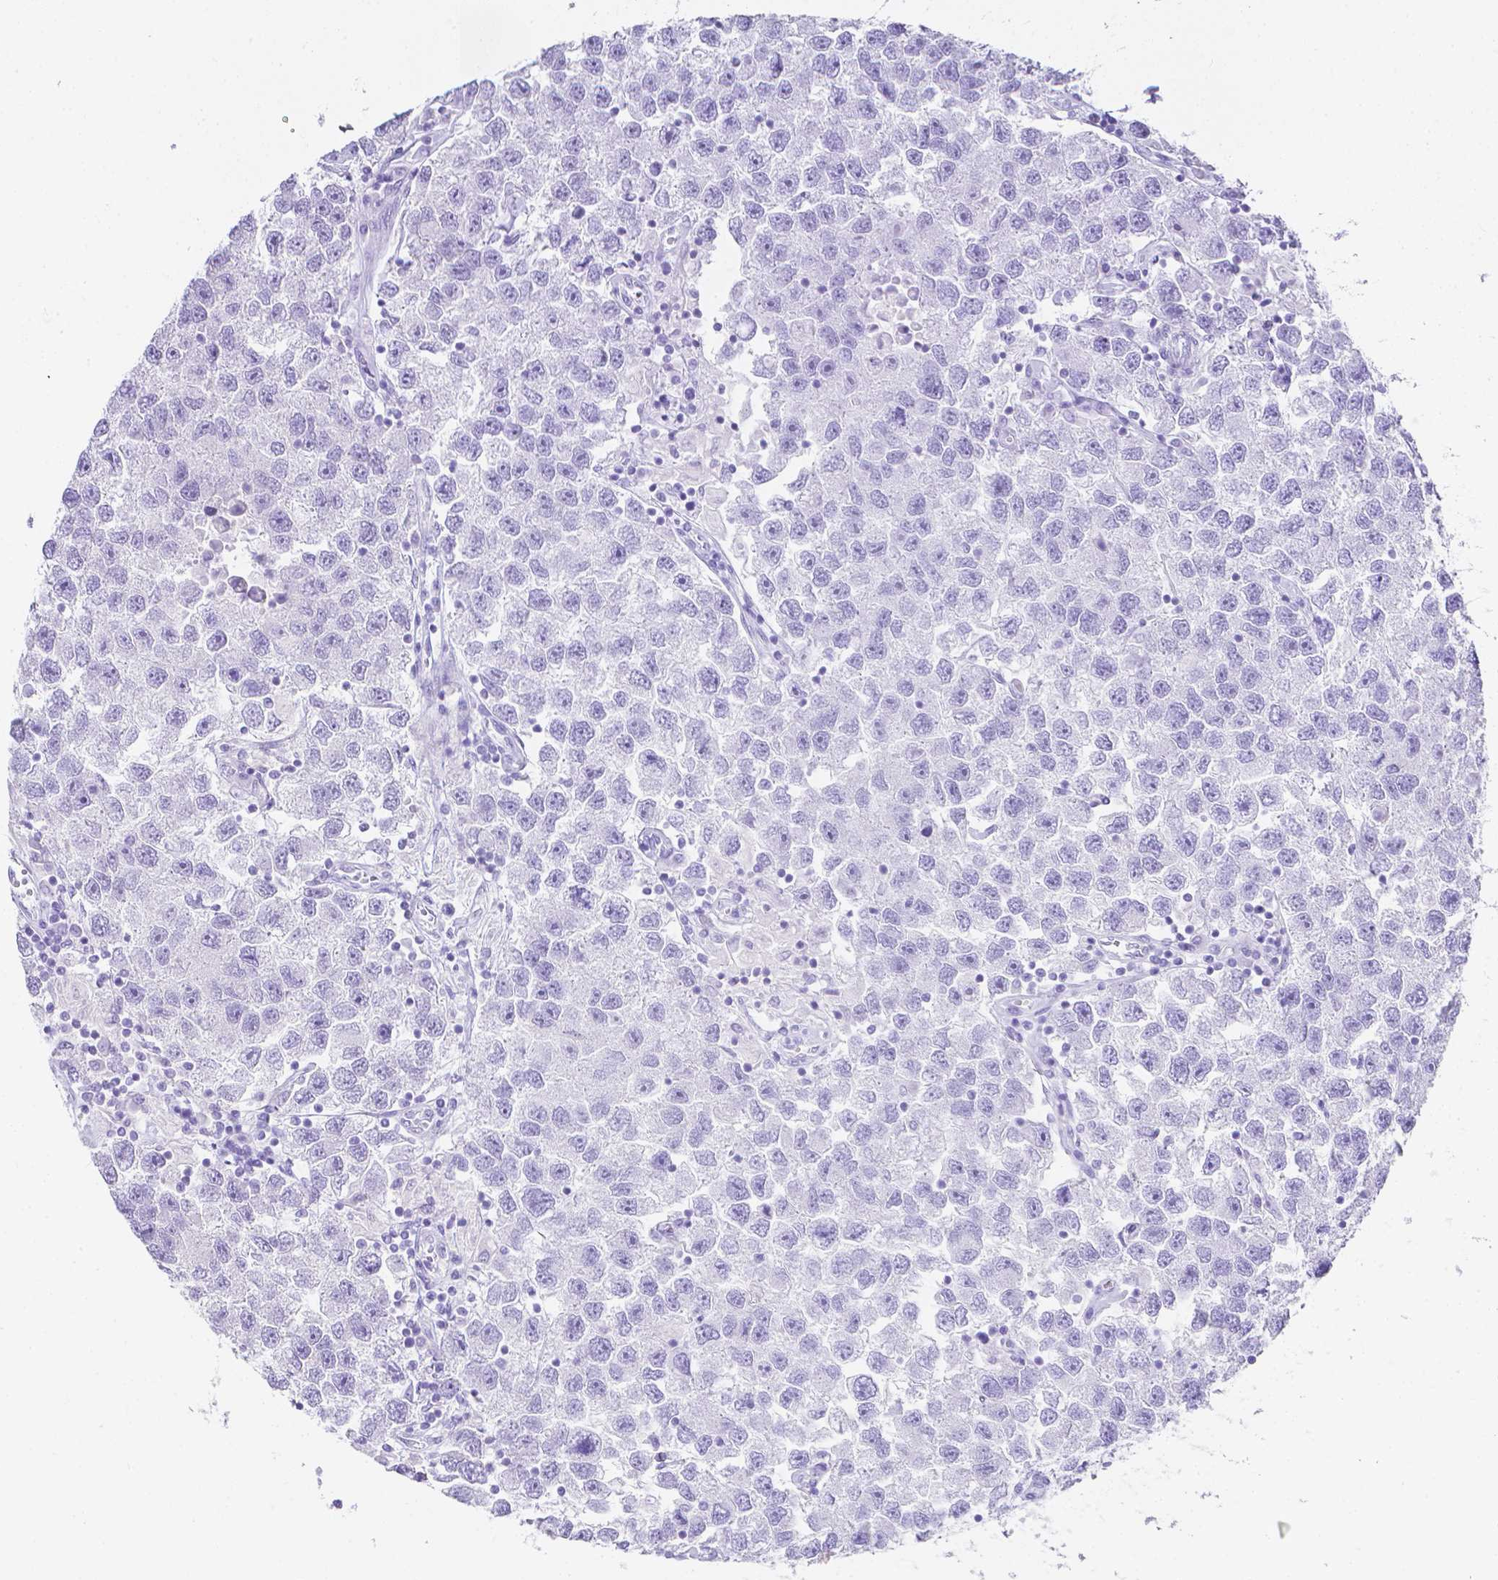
{"staining": {"intensity": "negative", "quantity": "none", "location": "none"}, "tissue": "testis cancer", "cell_type": "Tumor cells", "image_type": "cancer", "snomed": [{"axis": "morphology", "description": "Seminoma, NOS"}, {"axis": "topography", "description": "Testis"}], "caption": "Immunohistochemistry image of neoplastic tissue: testis seminoma stained with DAB demonstrates no significant protein staining in tumor cells.", "gene": "LGALS4", "patient": {"sex": "male", "age": 26}}